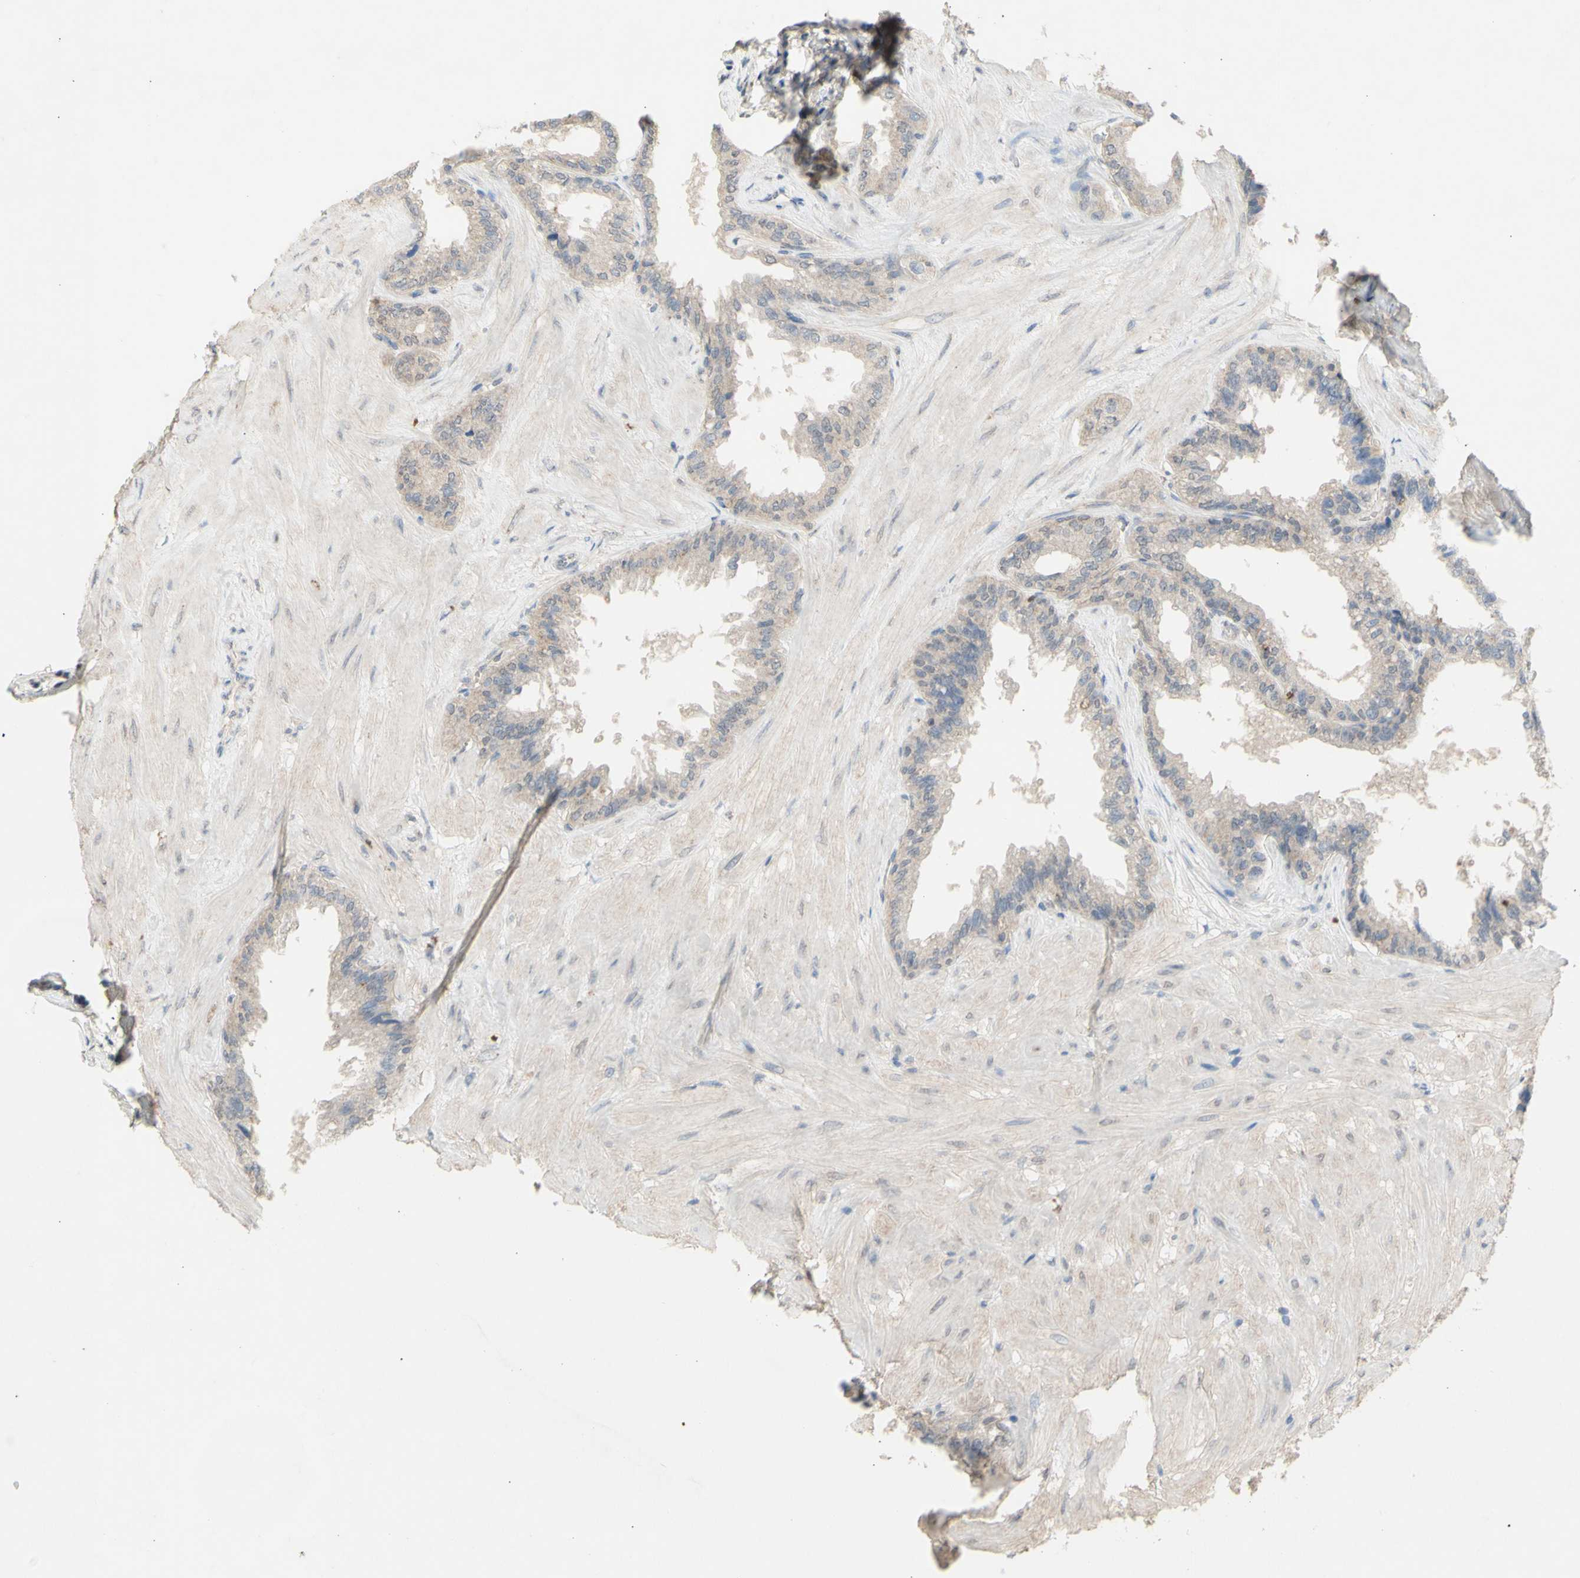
{"staining": {"intensity": "weak", "quantity": ">75%", "location": "cytoplasmic/membranous"}, "tissue": "seminal vesicle", "cell_type": "Glandular cells", "image_type": "normal", "snomed": [{"axis": "morphology", "description": "Normal tissue, NOS"}, {"axis": "topography", "description": "Seminal veicle"}], "caption": "This histopathology image displays immunohistochemistry staining of unremarkable human seminal vesicle, with low weak cytoplasmic/membranous expression in approximately >75% of glandular cells.", "gene": "NLRP1", "patient": {"sex": "male", "age": 46}}